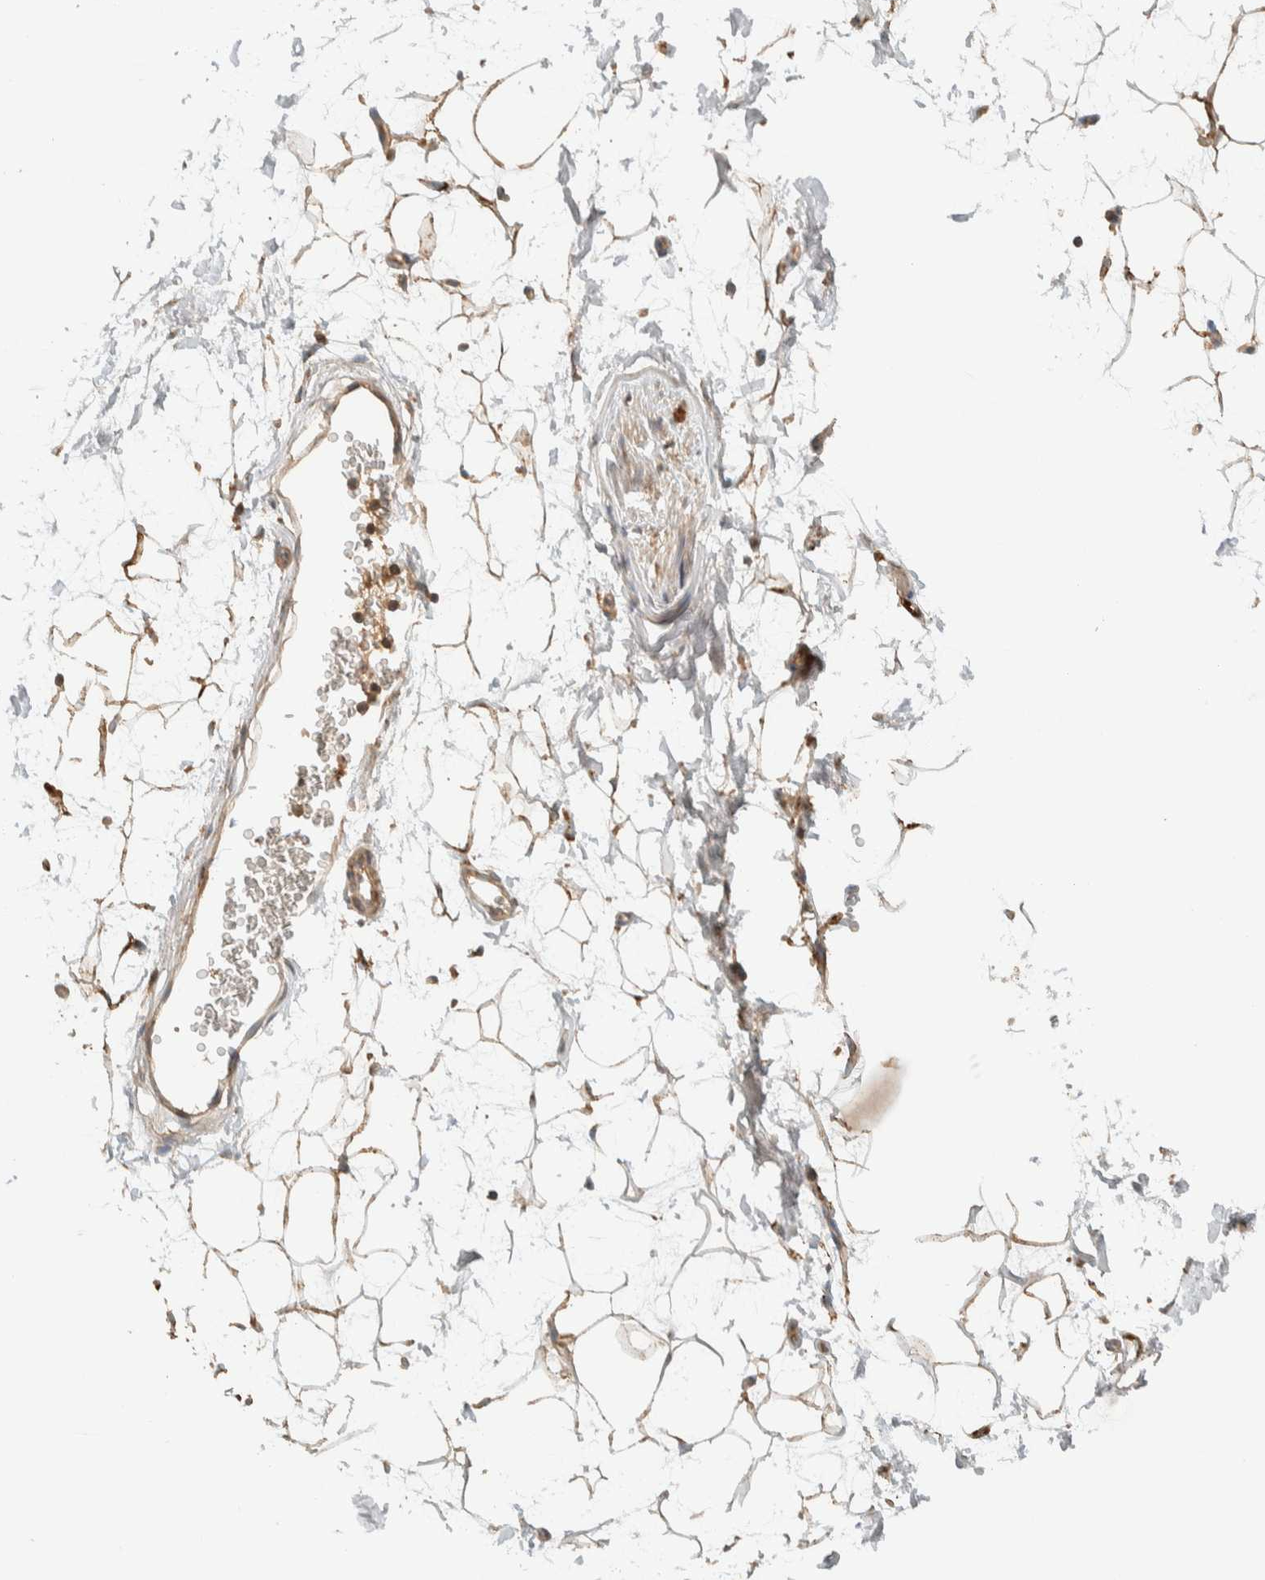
{"staining": {"intensity": "moderate", "quantity": ">75%", "location": "cytoplasmic/membranous"}, "tissue": "adipose tissue", "cell_type": "Adipocytes", "image_type": "normal", "snomed": [{"axis": "morphology", "description": "Normal tissue, NOS"}, {"axis": "topography", "description": "Soft tissue"}], "caption": "Moderate cytoplasmic/membranous staining is appreciated in about >75% of adipocytes in benign adipose tissue. The protein is stained brown, and the nuclei are stained in blue (DAB (3,3'-diaminobenzidine) IHC with brightfield microscopy, high magnification).", "gene": "FAM167A", "patient": {"sex": "male", "age": 72}}